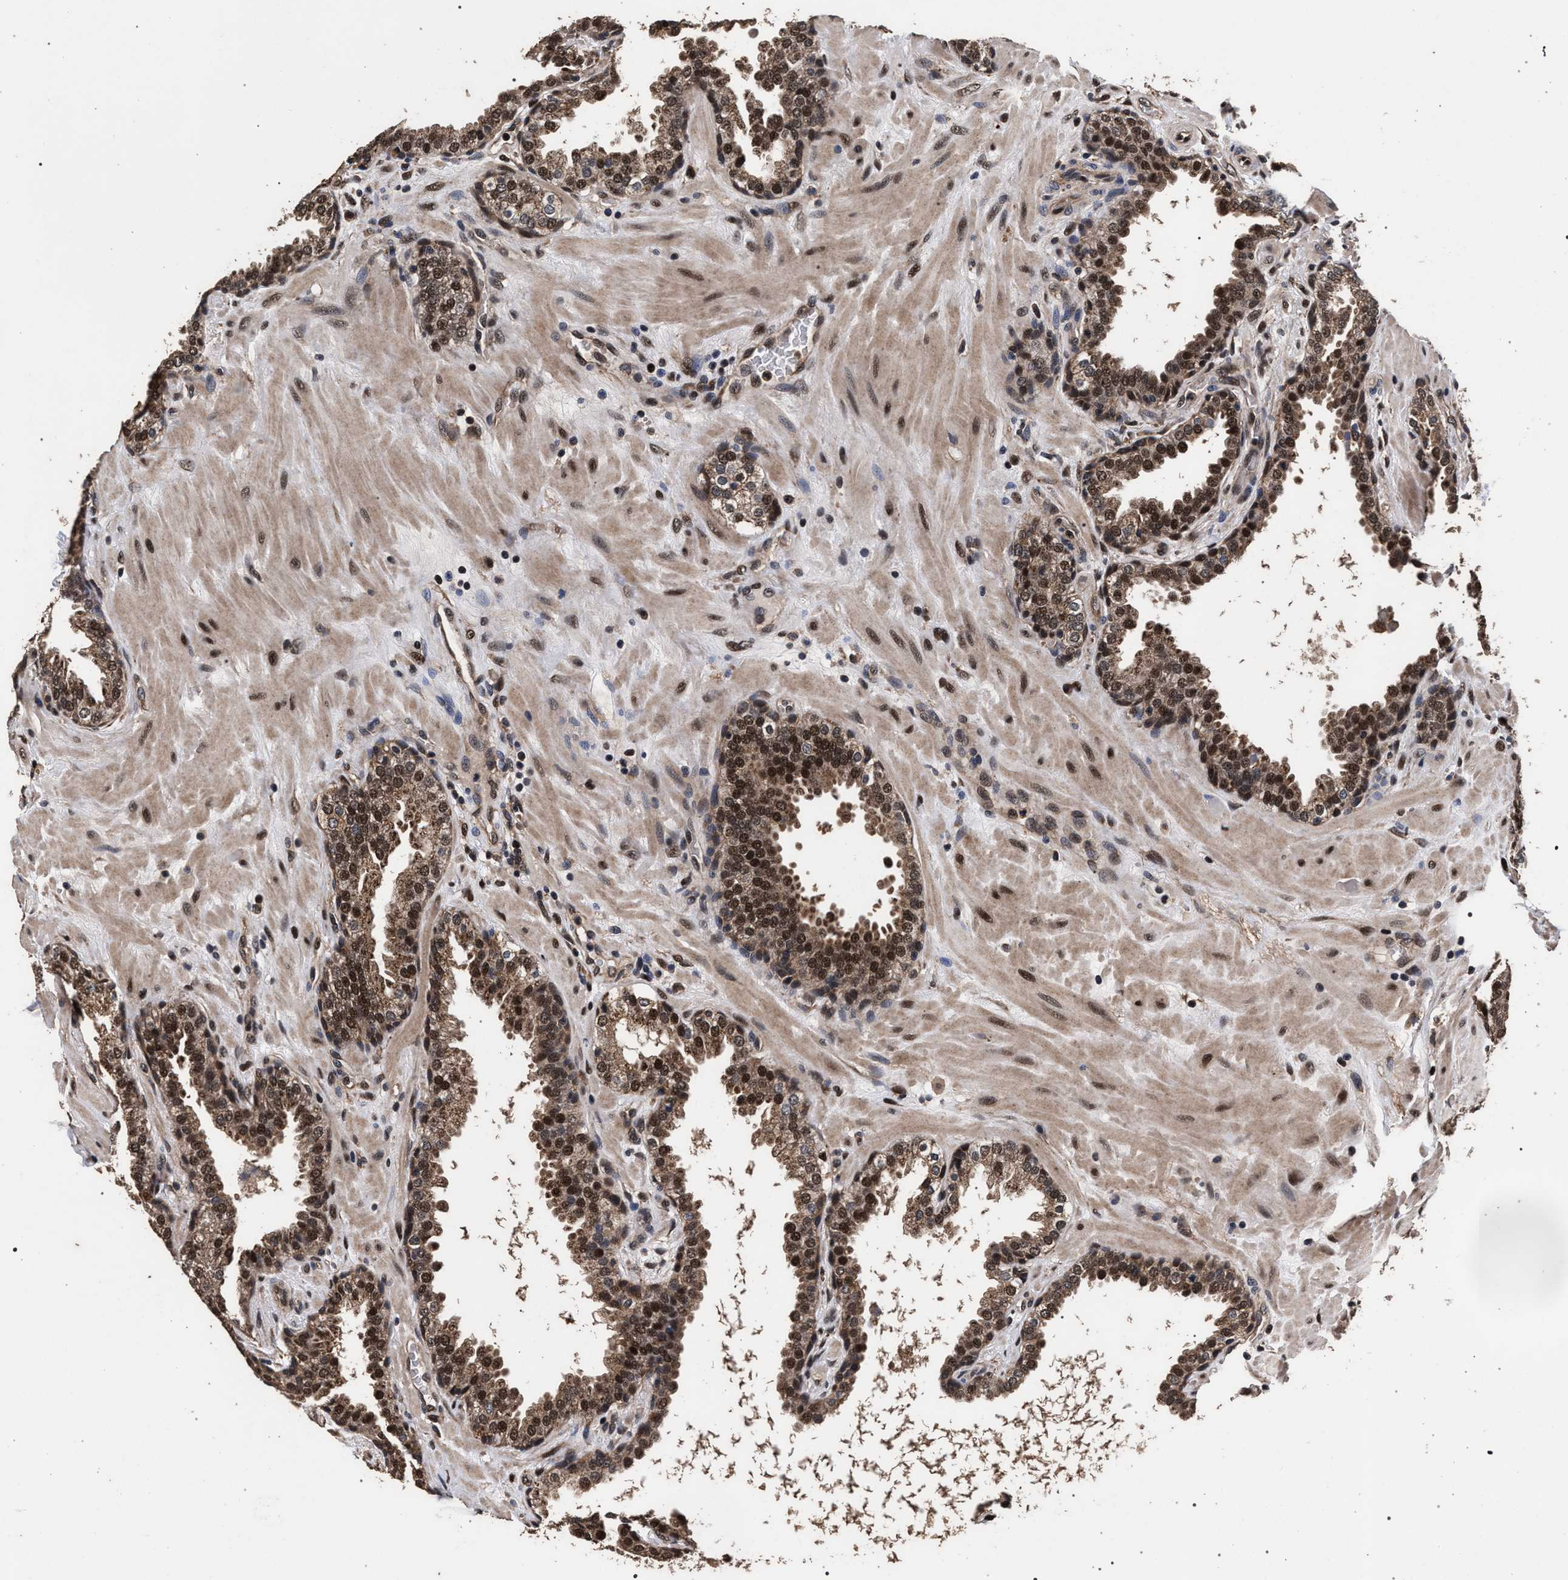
{"staining": {"intensity": "strong", "quantity": ">75%", "location": "cytoplasmic/membranous,nuclear"}, "tissue": "prostate", "cell_type": "Glandular cells", "image_type": "normal", "snomed": [{"axis": "morphology", "description": "Normal tissue, NOS"}, {"axis": "topography", "description": "Prostate"}], "caption": "This is a micrograph of immunohistochemistry (IHC) staining of normal prostate, which shows strong staining in the cytoplasmic/membranous,nuclear of glandular cells.", "gene": "ACOX1", "patient": {"sex": "male", "age": 51}}